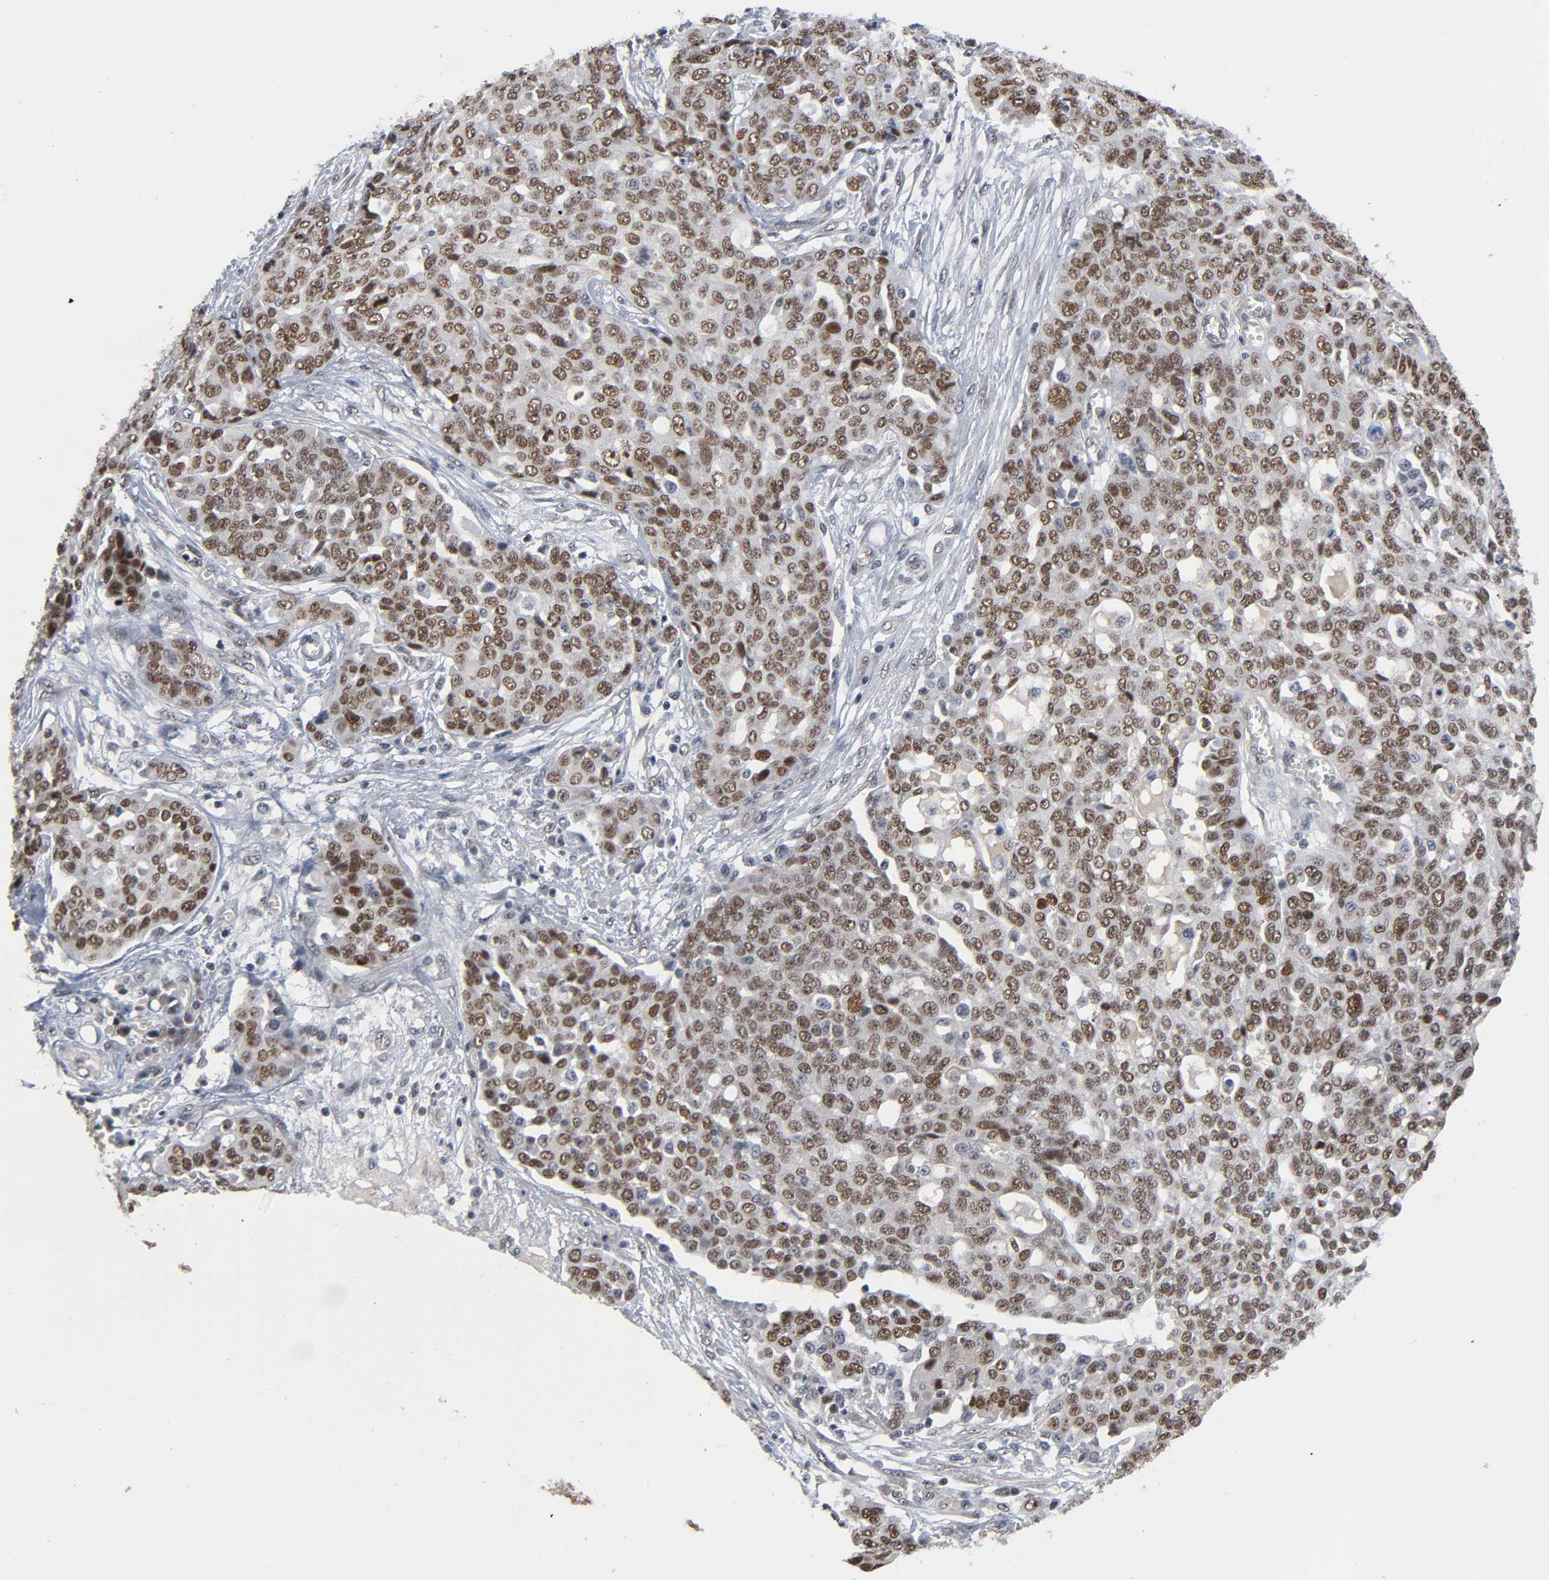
{"staining": {"intensity": "moderate", "quantity": ">75%", "location": "cytoplasmic/membranous,nuclear"}, "tissue": "ovarian cancer", "cell_type": "Tumor cells", "image_type": "cancer", "snomed": [{"axis": "morphology", "description": "Cystadenocarcinoma, serous, NOS"}, {"axis": "topography", "description": "Soft tissue"}, {"axis": "topography", "description": "Ovary"}], "caption": "Ovarian cancer (serous cystadenocarcinoma) stained with a brown dye reveals moderate cytoplasmic/membranous and nuclear positive positivity in about >75% of tumor cells.", "gene": "ZNF384", "patient": {"sex": "female", "age": 57}}